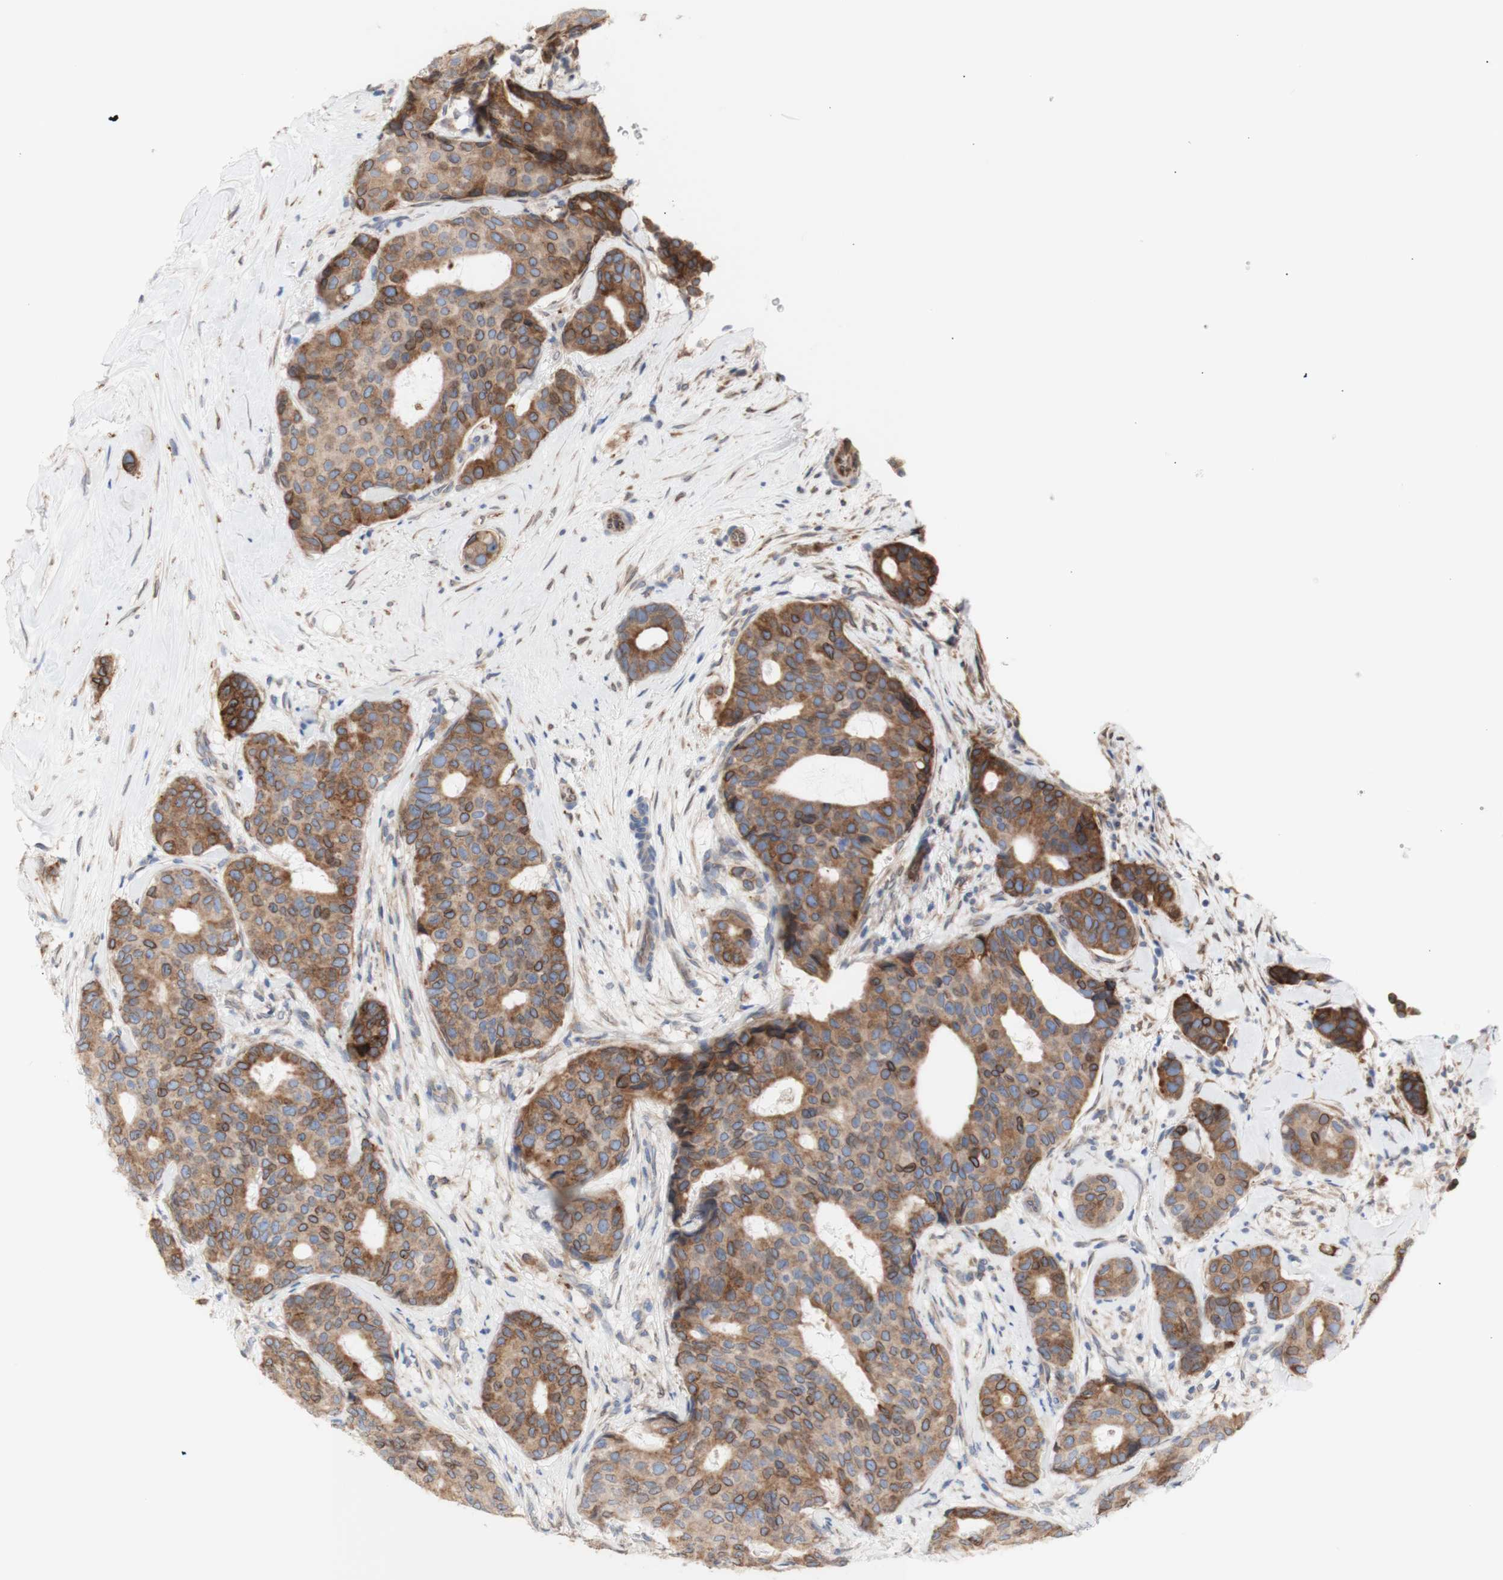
{"staining": {"intensity": "moderate", "quantity": ">75%", "location": "cytoplasmic/membranous,nuclear"}, "tissue": "breast cancer", "cell_type": "Tumor cells", "image_type": "cancer", "snomed": [{"axis": "morphology", "description": "Duct carcinoma"}, {"axis": "topography", "description": "Breast"}], "caption": "DAB (3,3'-diaminobenzidine) immunohistochemical staining of human intraductal carcinoma (breast) shows moderate cytoplasmic/membranous and nuclear protein positivity in approximately >75% of tumor cells.", "gene": "ERLIN1", "patient": {"sex": "female", "age": 75}}